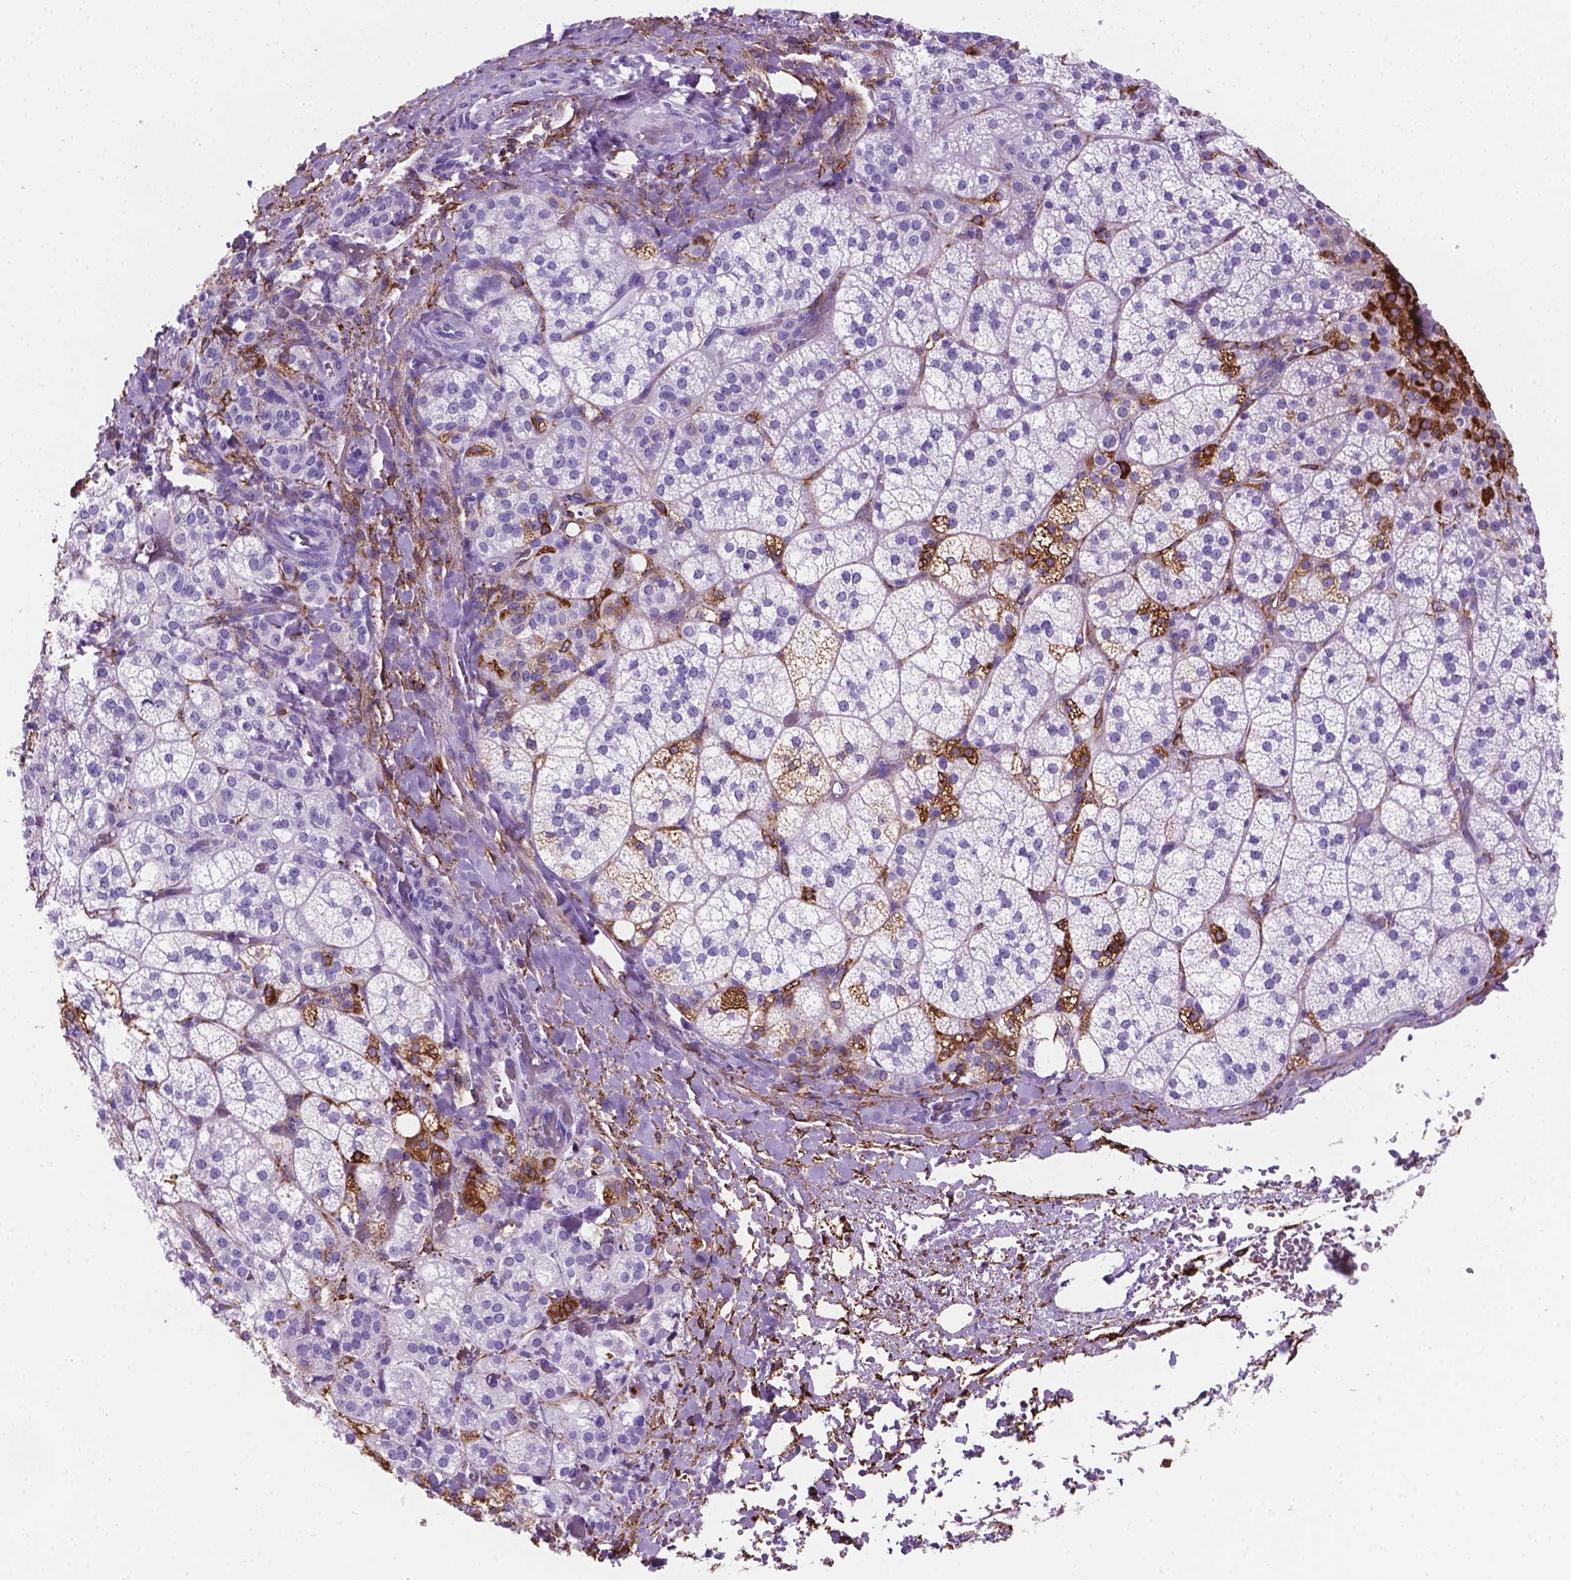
{"staining": {"intensity": "strong", "quantity": "<25%", "location": "cytoplasmic/membranous"}, "tissue": "adrenal gland", "cell_type": "Glandular cells", "image_type": "normal", "snomed": [{"axis": "morphology", "description": "Normal tissue, NOS"}, {"axis": "topography", "description": "Adrenal gland"}], "caption": "DAB immunohistochemical staining of benign human adrenal gland displays strong cytoplasmic/membranous protein expression in about <25% of glandular cells.", "gene": "MACF1", "patient": {"sex": "female", "age": 60}}